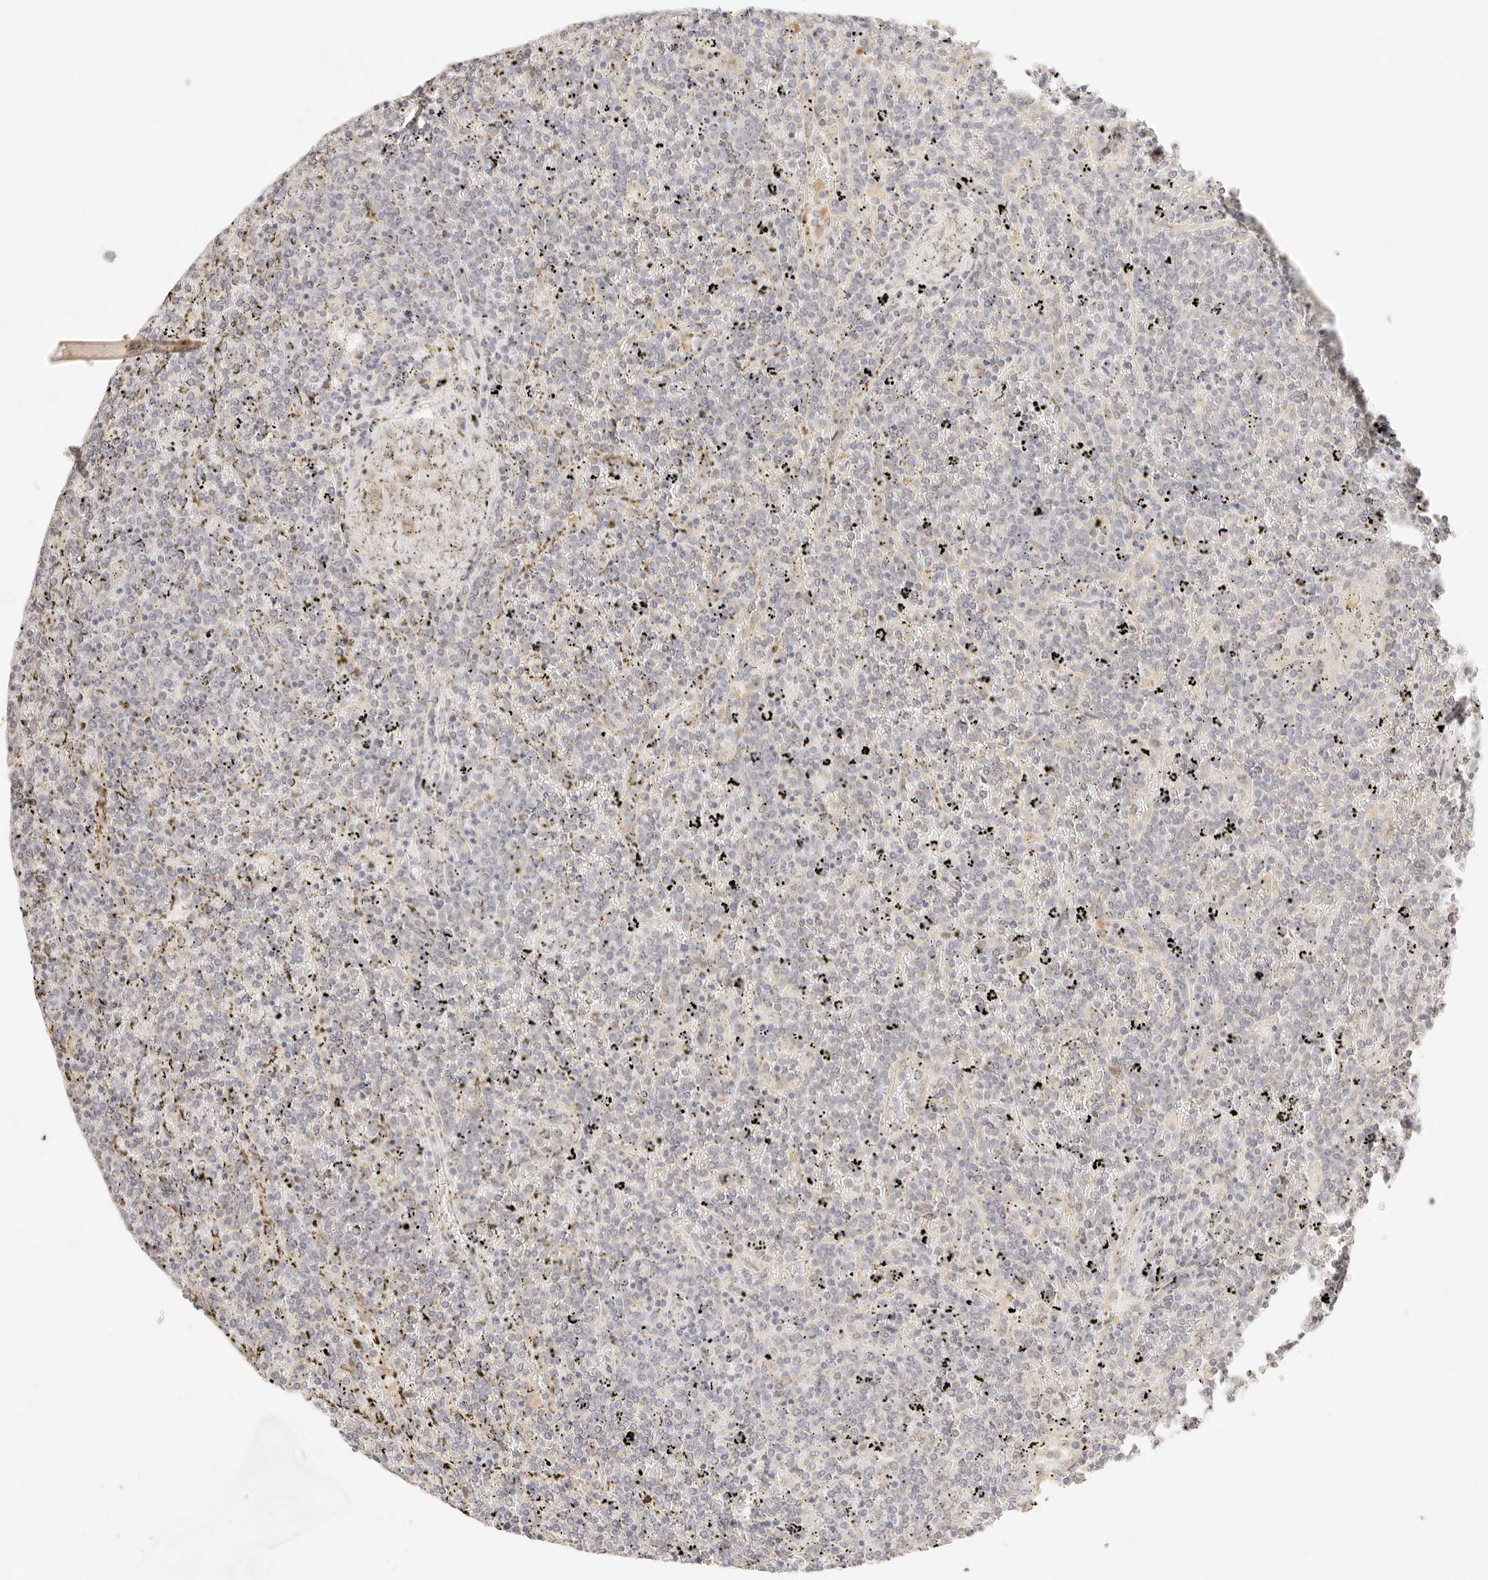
{"staining": {"intensity": "negative", "quantity": "none", "location": "none"}, "tissue": "lymphoma", "cell_type": "Tumor cells", "image_type": "cancer", "snomed": [{"axis": "morphology", "description": "Malignant lymphoma, non-Hodgkin's type, Low grade"}, {"axis": "topography", "description": "Spleen"}], "caption": "This is an IHC image of low-grade malignant lymphoma, non-Hodgkin's type. There is no positivity in tumor cells.", "gene": "GPR156", "patient": {"sex": "female", "age": 19}}